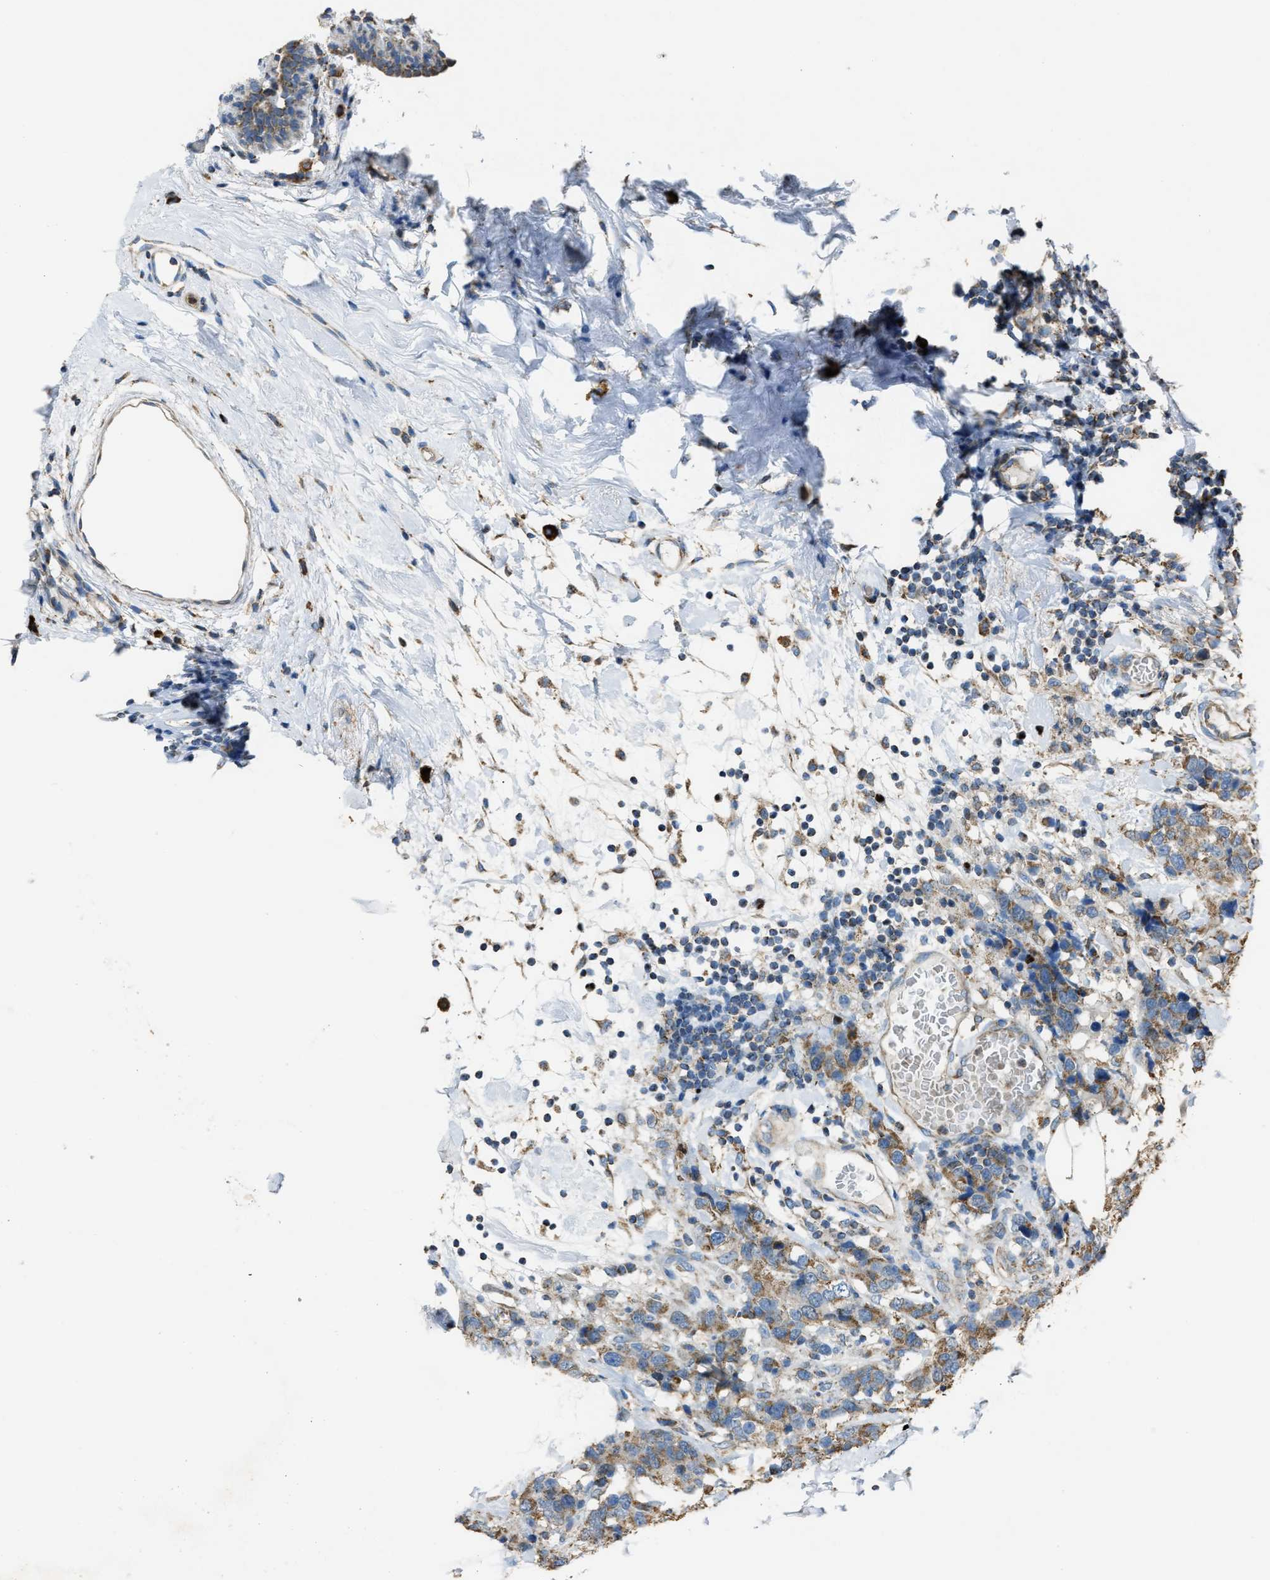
{"staining": {"intensity": "moderate", "quantity": ">75%", "location": "cytoplasmic/membranous"}, "tissue": "breast cancer", "cell_type": "Tumor cells", "image_type": "cancer", "snomed": [{"axis": "morphology", "description": "Lobular carcinoma"}, {"axis": "topography", "description": "Breast"}], "caption": "Protein staining shows moderate cytoplasmic/membranous staining in approximately >75% of tumor cells in lobular carcinoma (breast). The staining was performed using DAB (3,3'-diaminobenzidine) to visualize the protein expression in brown, while the nuclei were stained in blue with hematoxylin (Magnification: 20x).", "gene": "SLC25A11", "patient": {"sex": "female", "age": 59}}